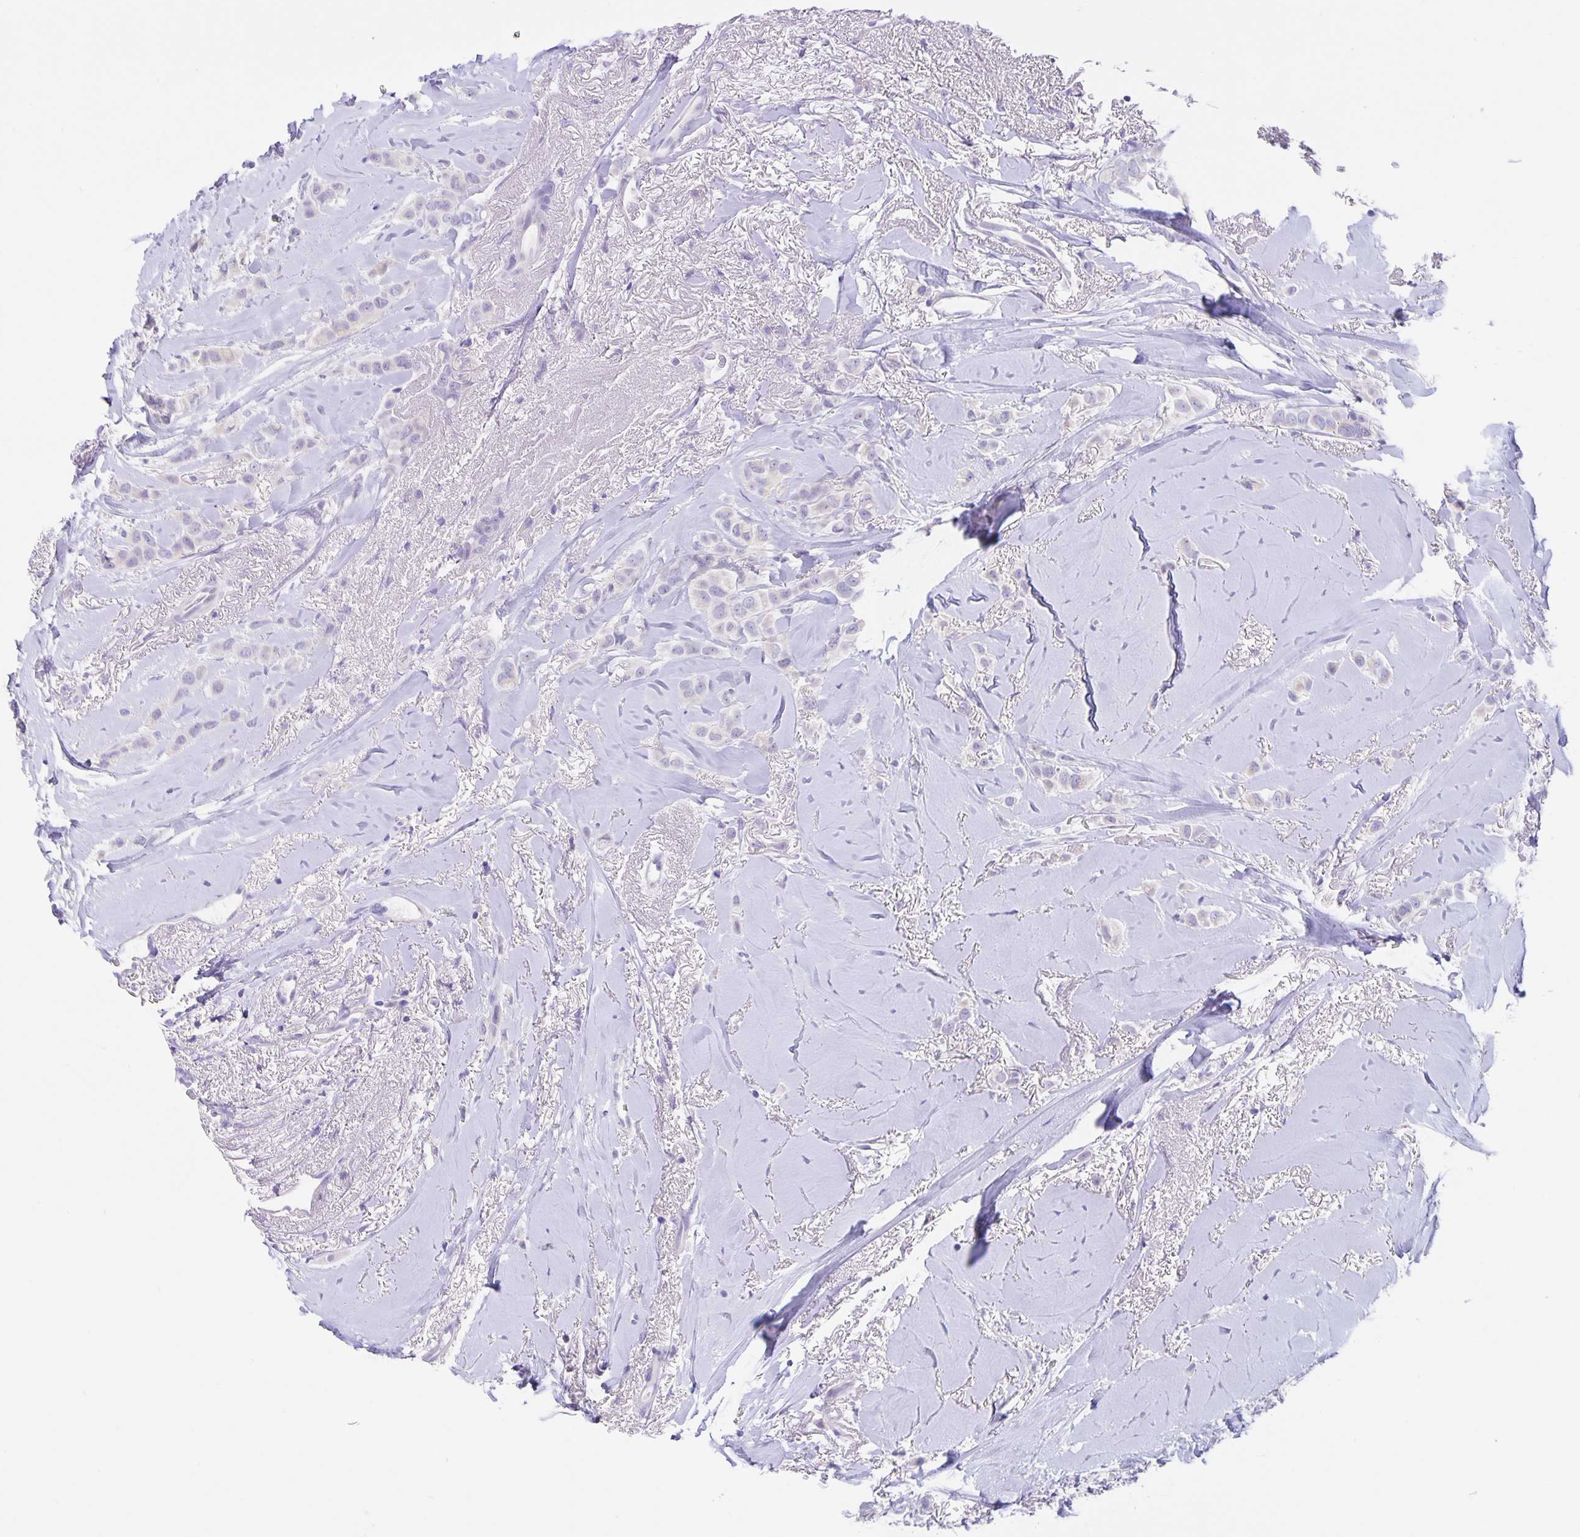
{"staining": {"intensity": "negative", "quantity": "none", "location": "none"}, "tissue": "breast cancer", "cell_type": "Tumor cells", "image_type": "cancer", "snomed": [{"axis": "morphology", "description": "Lobular carcinoma"}, {"axis": "topography", "description": "Breast"}], "caption": "Breast cancer (lobular carcinoma) was stained to show a protein in brown. There is no significant staining in tumor cells.", "gene": "ERMN", "patient": {"sex": "female", "age": 66}}